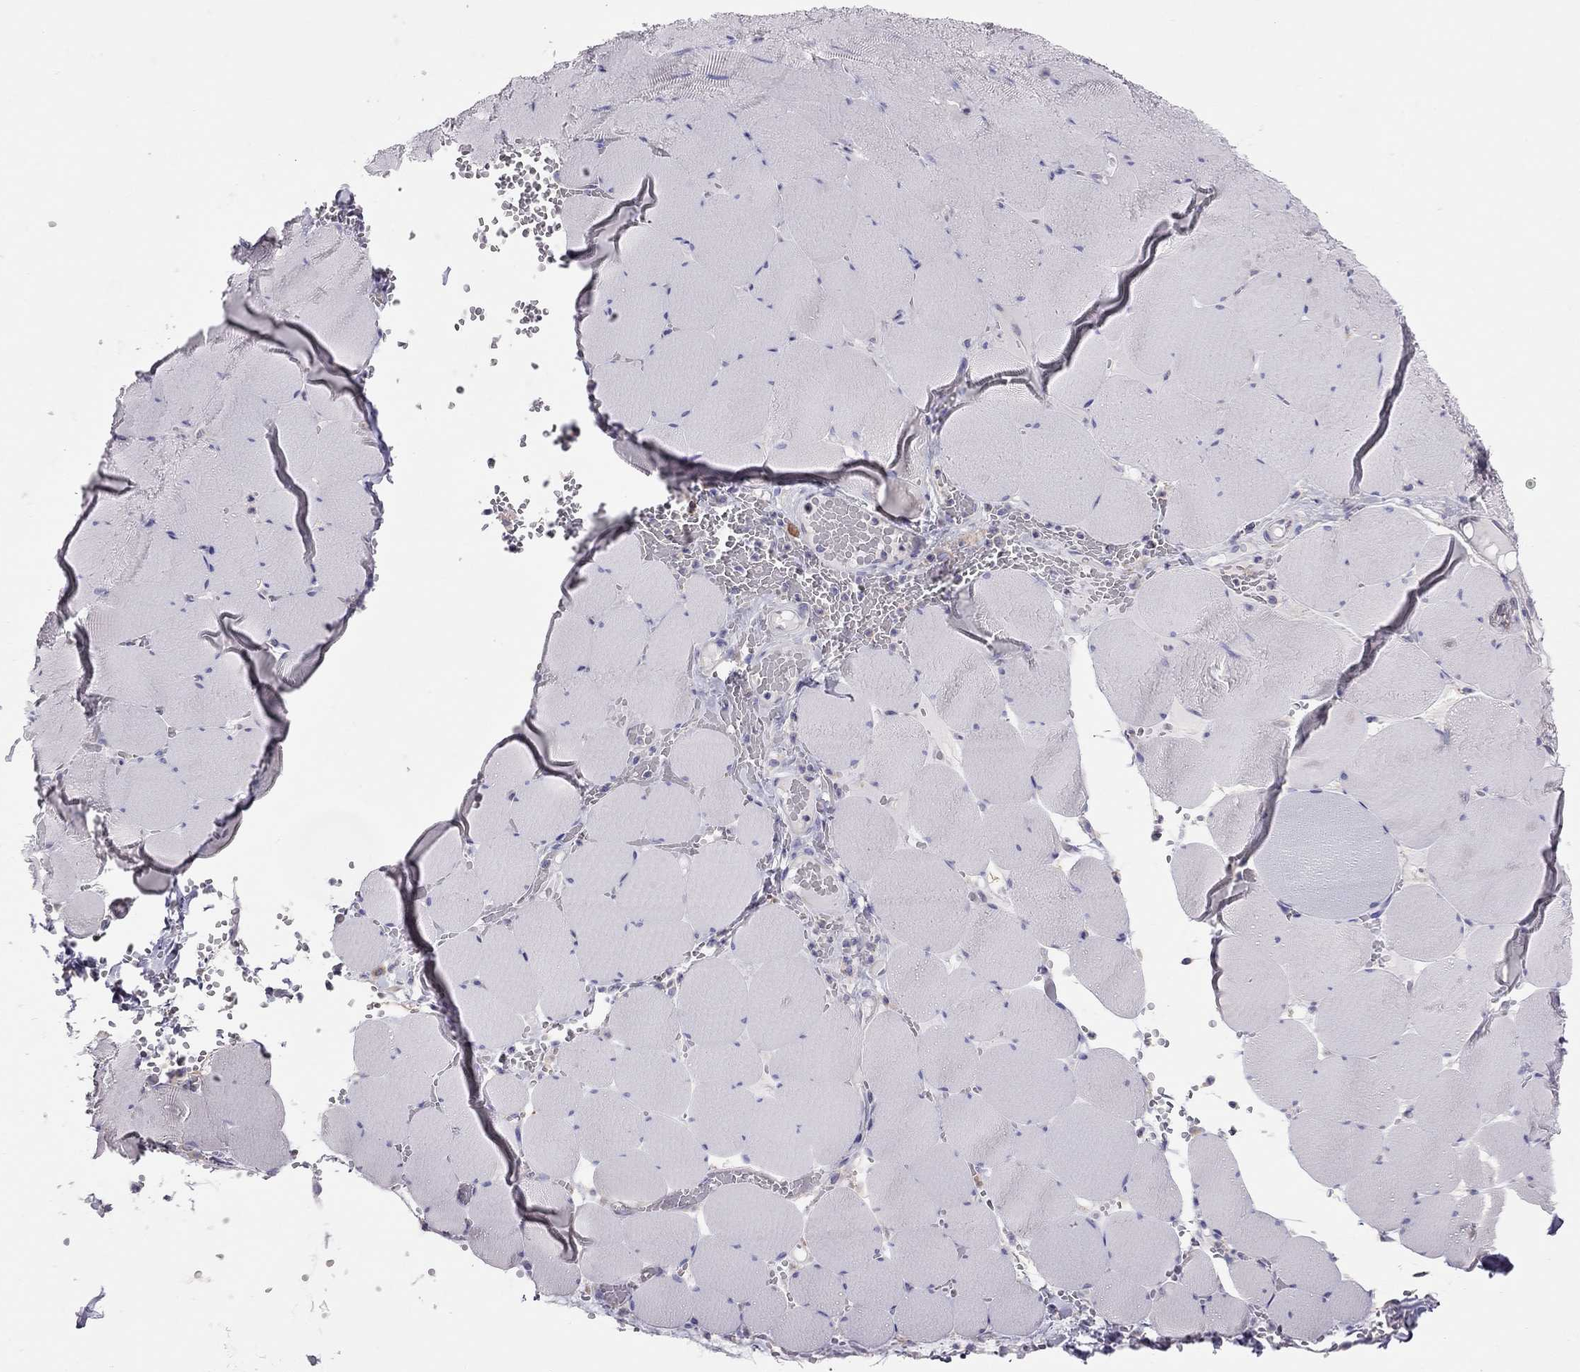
{"staining": {"intensity": "negative", "quantity": "none", "location": "none"}, "tissue": "skeletal muscle", "cell_type": "Myocytes", "image_type": "normal", "snomed": [{"axis": "morphology", "description": "Normal tissue, NOS"}, {"axis": "morphology", "description": "Malignant melanoma, Metastatic site"}, {"axis": "topography", "description": "Skeletal muscle"}], "caption": "IHC image of benign skeletal muscle stained for a protein (brown), which shows no positivity in myocytes.", "gene": "ALOX15B", "patient": {"sex": "male", "age": 50}}